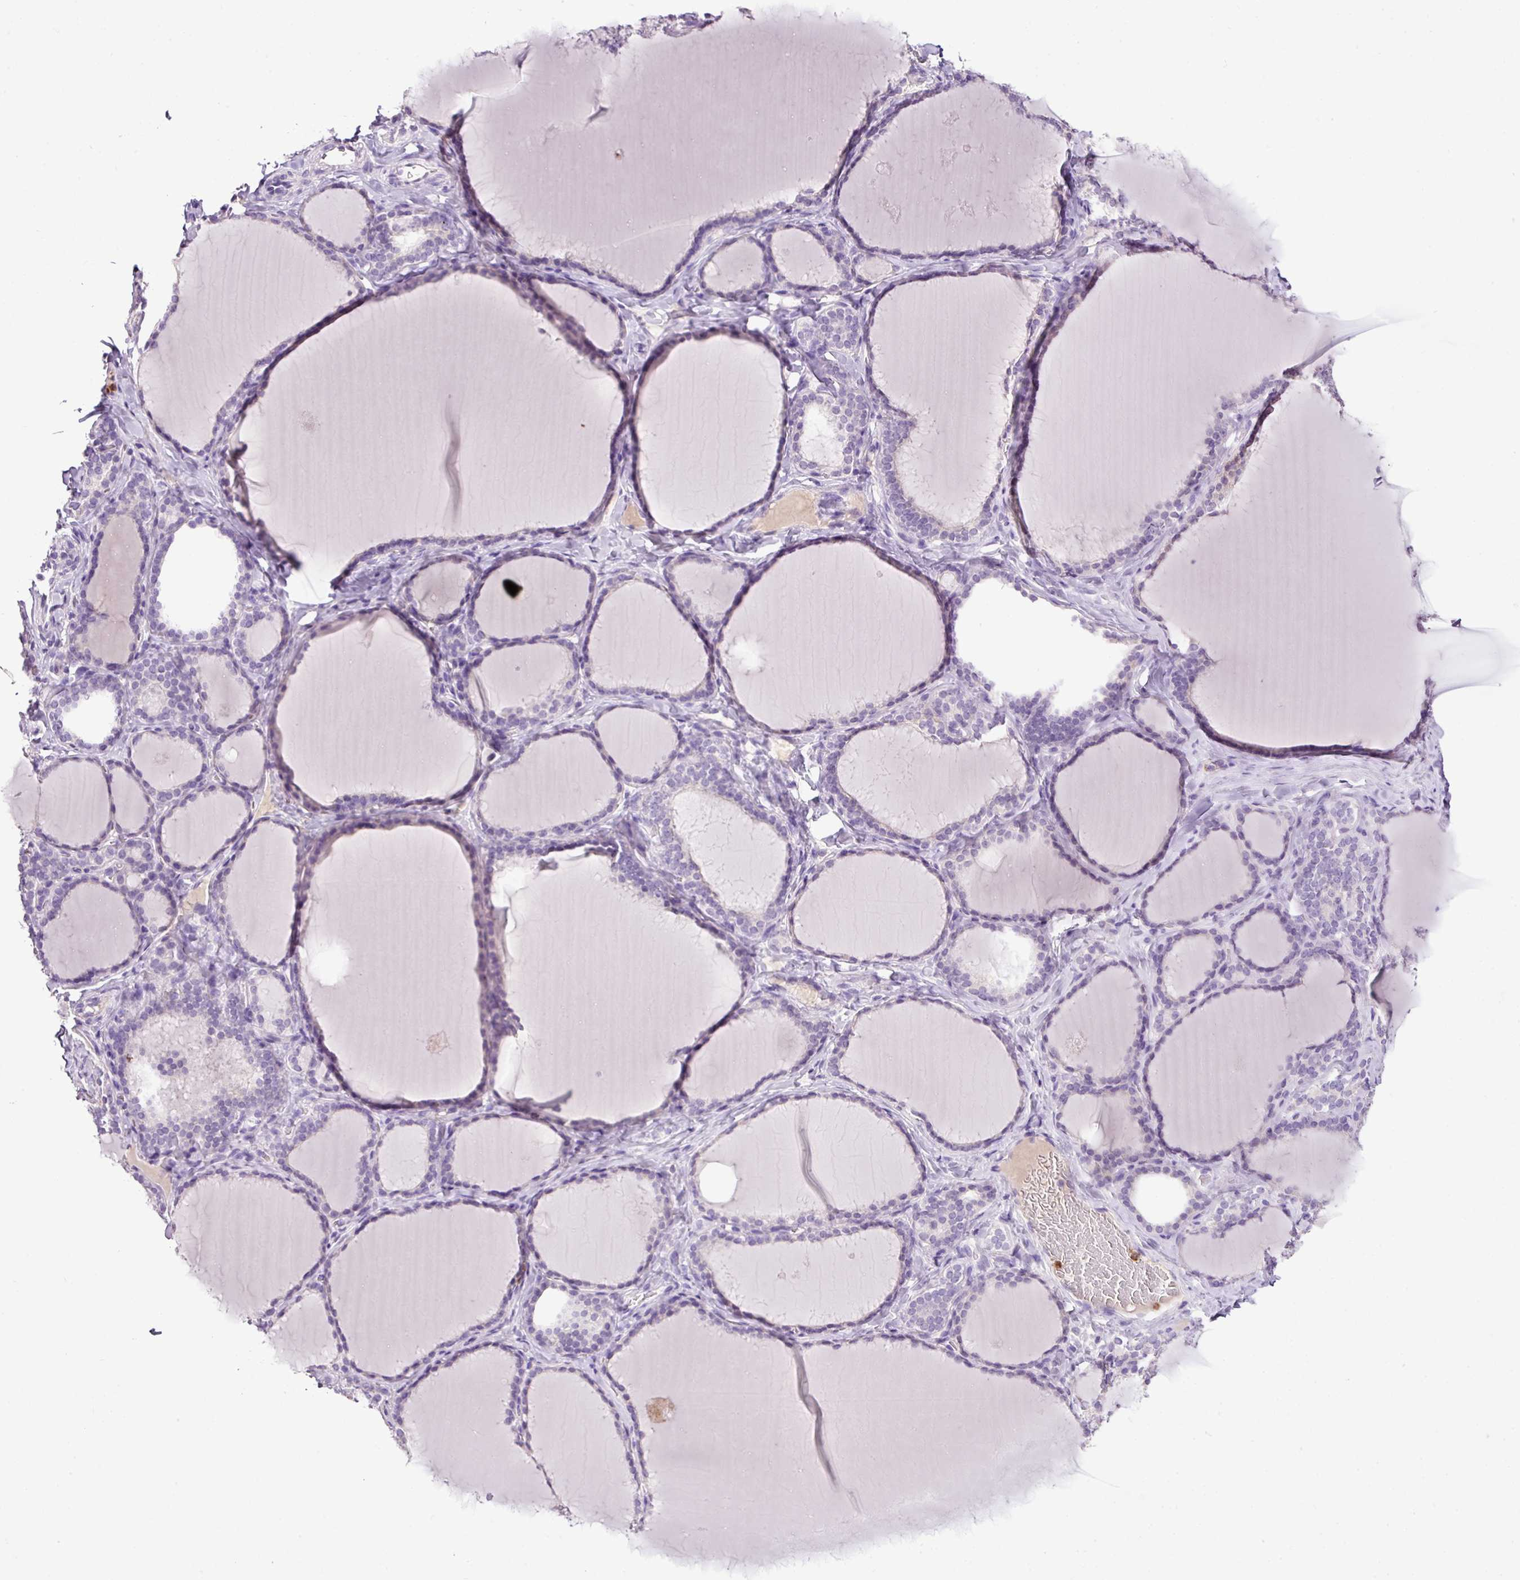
{"staining": {"intensity": "negative", "quantity": "none", "location": "none"}, "tissue": "thyroid gland", "cell_type": "Glandular cells", "image_type": "normal", "snomed": [{"axis": "morphology", "description": "Normal tissue, NOS"}, {"axis": "topography", "description": "Thyroid gland"}], "caption": "IHC of unremarkable human thyroid gland shows no positivity in glandular cells.", "gene": "HTR3E", "patient": {"sex": "female", "age": 31}}